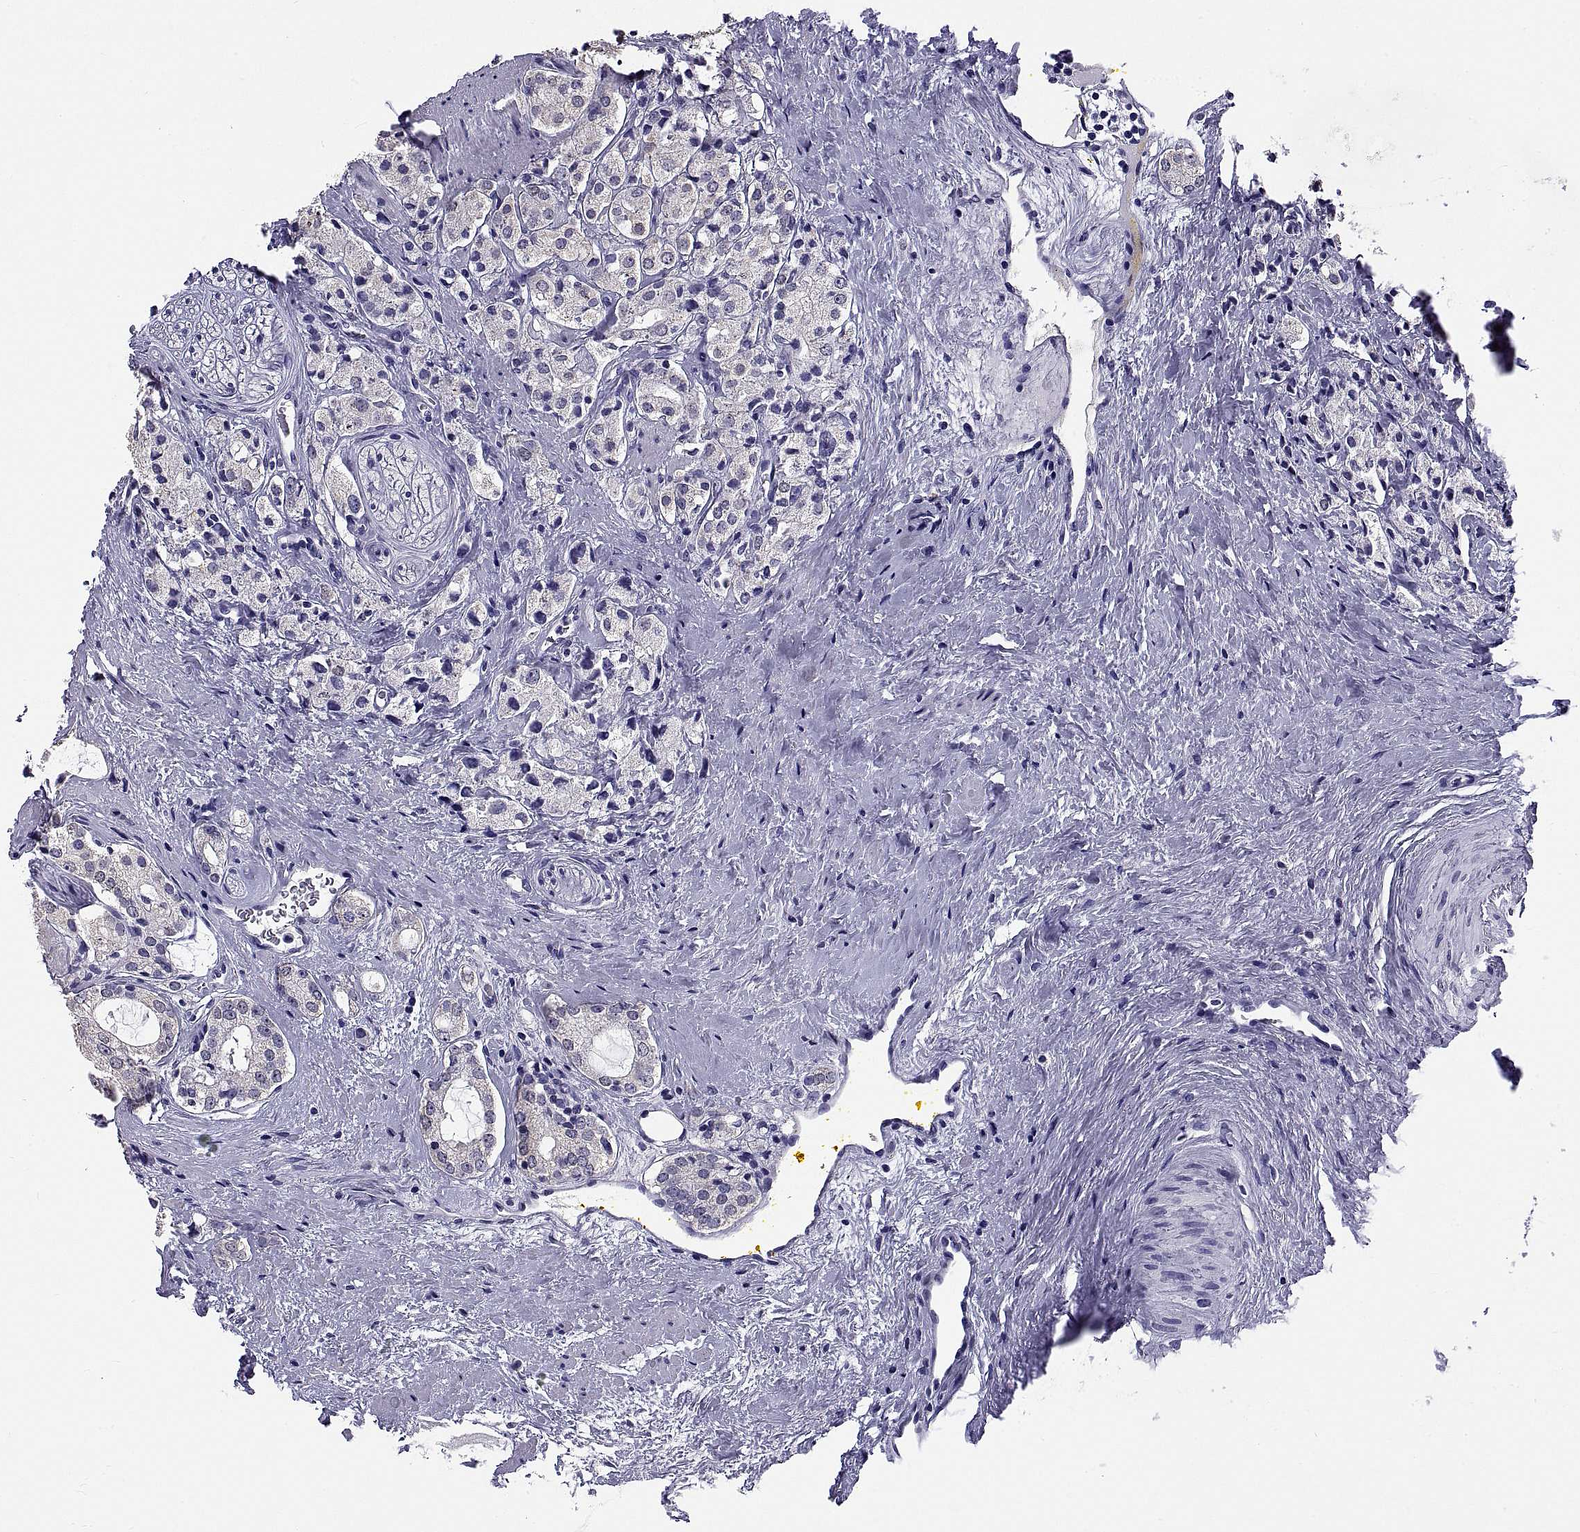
{"staining": {"intensity": "negative", "quantity": "none", "location": "none"}, "tissue": "prostate cancer", "cell_type": "Tumor cells", "image_type": "cancer", "snomed": [{"axis": "morphology", "description": "Adenocarcinoma, NOS"}, {"axis": "topography", "description": "Prostate"}], "caption": "There is no significant positivity in tumor cells of prostate adenocarcinoma.", "gene": "TGFBR3L", "patient": {"sex": "male", "age": 66}}